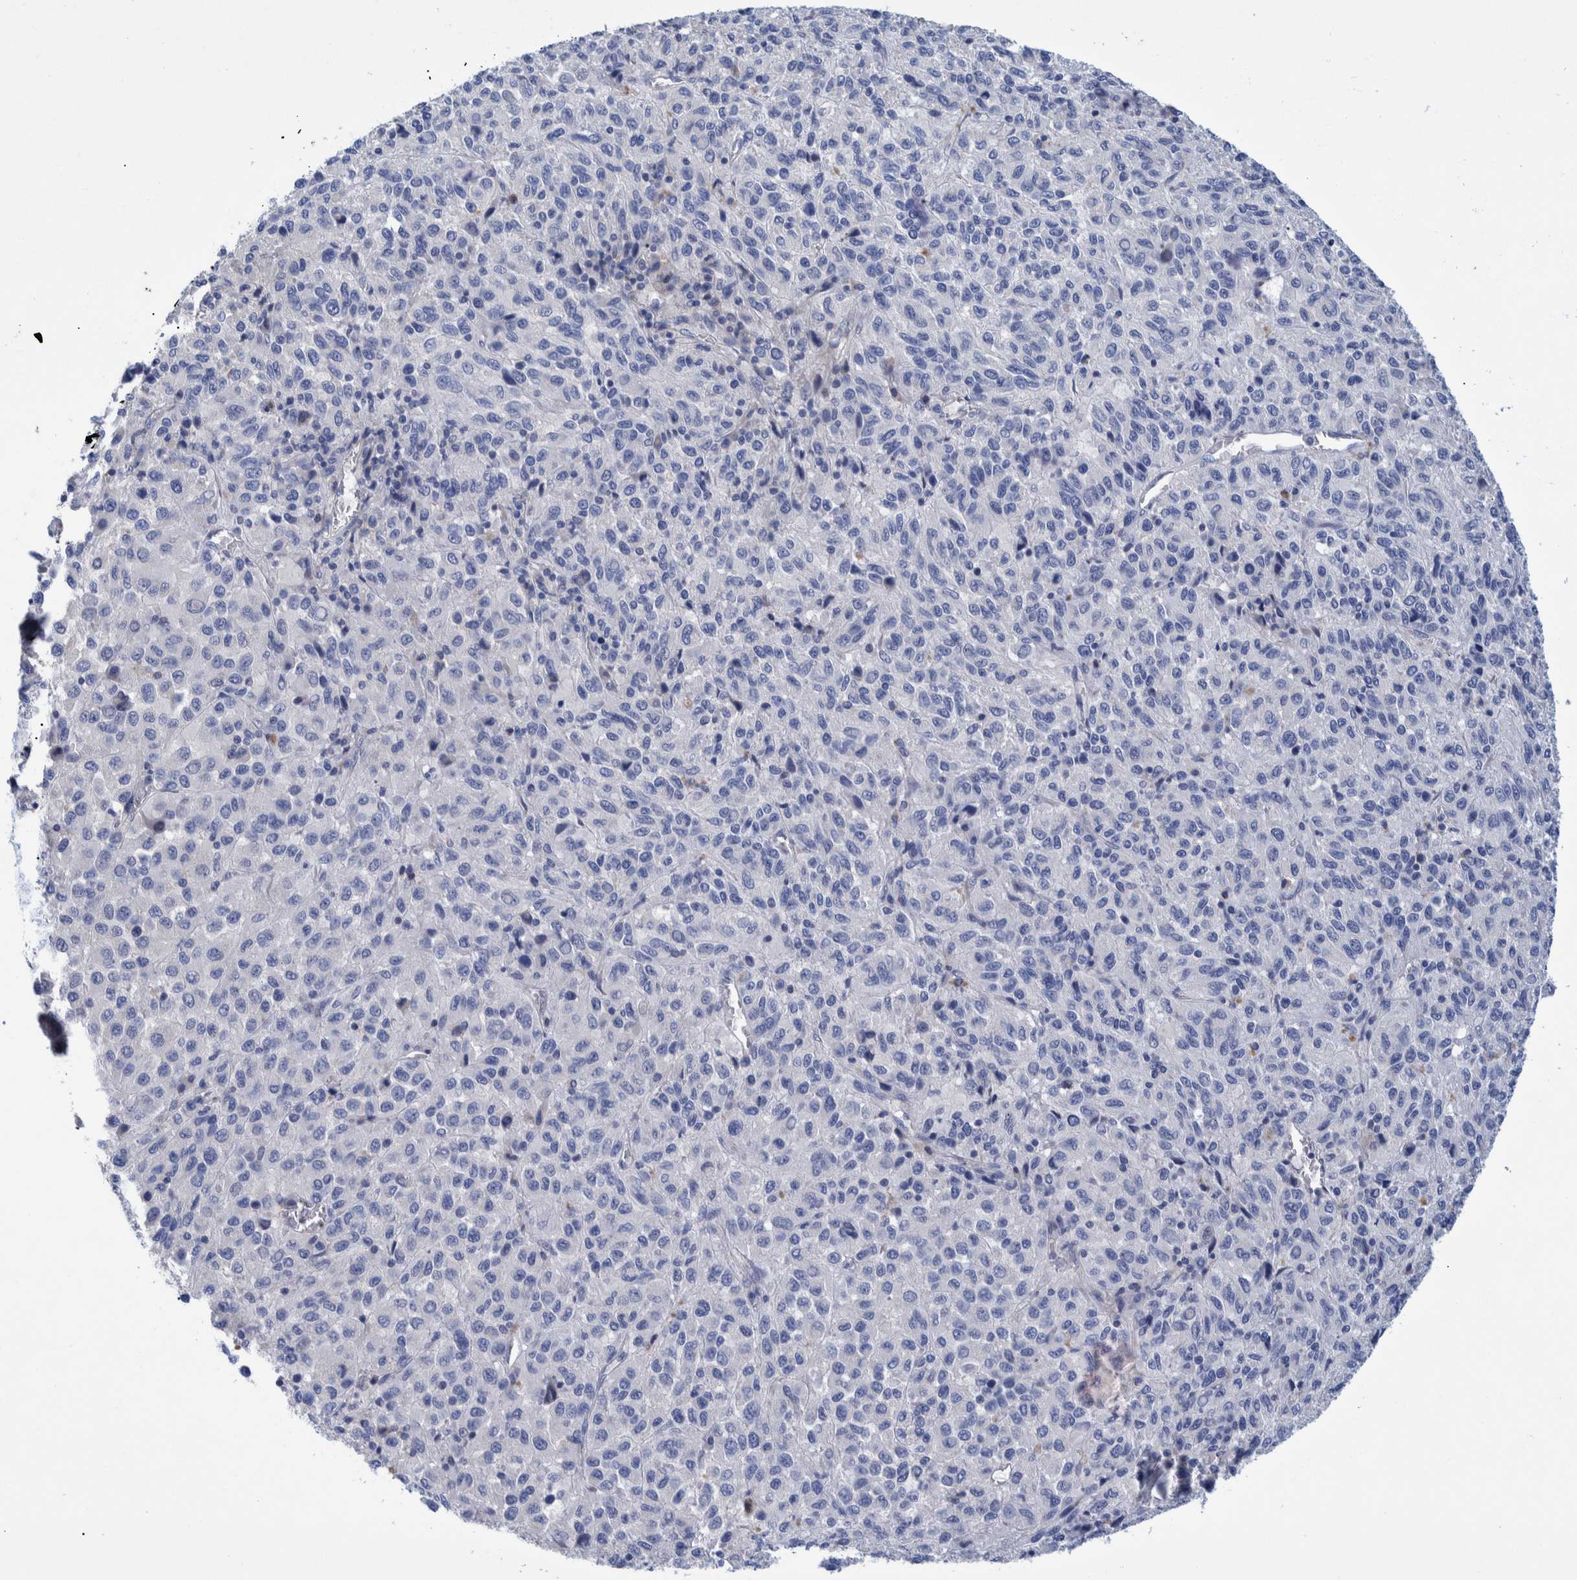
{"staining": {"intensity": "negative", "quantity": "none", "location": "none"}, "tissue": "melanoma", "cell_type": "Tumor cells", "image_type": "cancer", "snomed": [{"axis": "morphology", "description": "Malignant melanoma, Metastatic site"}, {"axis": "topography", "description": "Lung"}], "caption": "Tumor cells show no significant protein staining in melanoma.", "gene": "MKS1", "patient": {"sex": "male", "age": 64}}